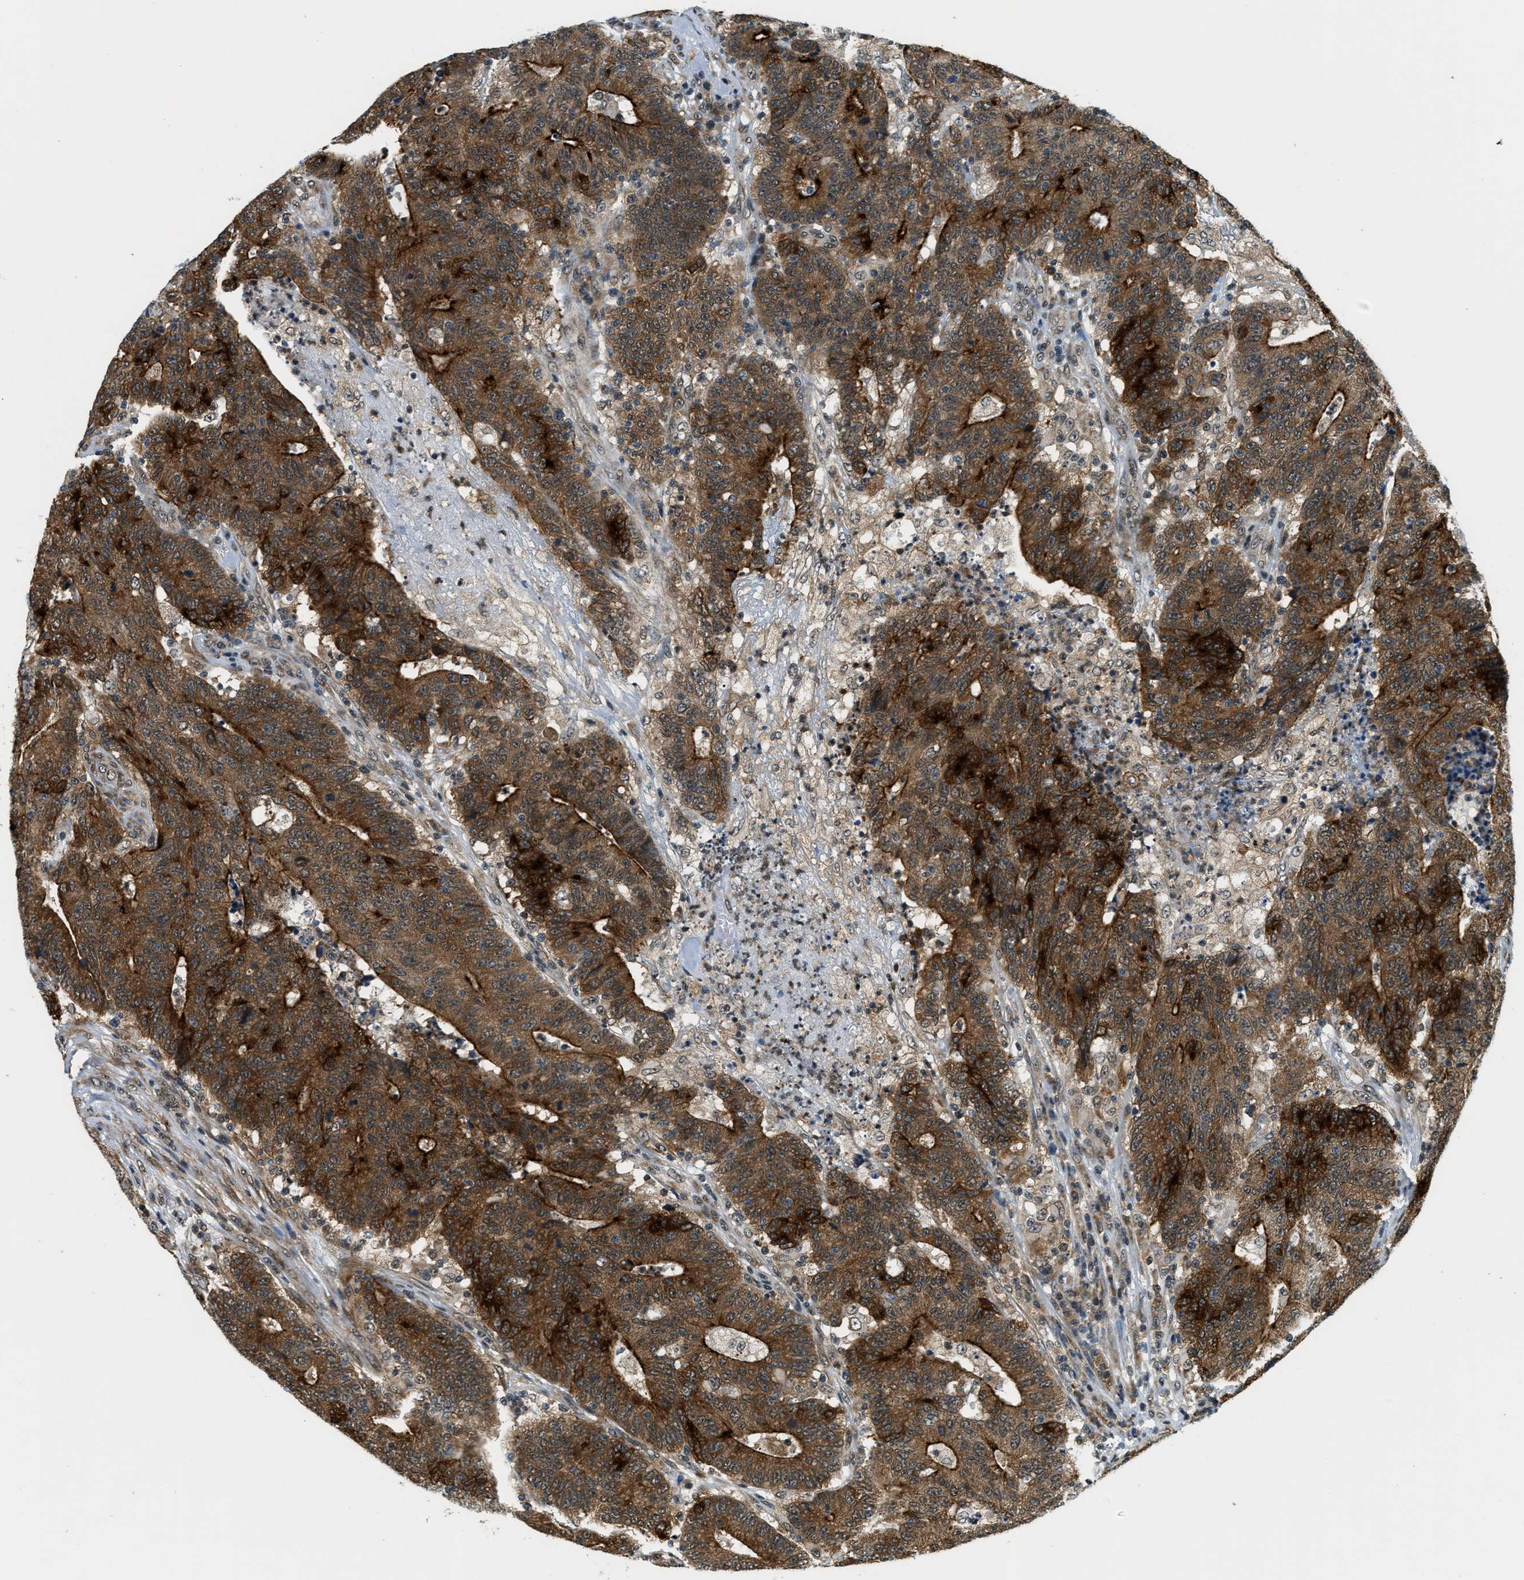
{"staining": {"intensity": "strong", "quantity": ">75%", "location": "cytoplasmic/membranous"}, "tissue": "colorectal cancer", "cell_type": "Tumor cells", "image_type": "cancer", "snomed": [{"axis": "morphology", "description": "Normal tissue, NOS"}, {"axis": "morphology", "description": "Adenocarcinoma, NOS"}, {"axis": "topography", "description": "Colon"}], "caption": "Immunohistochemistry micrograph of colorectal cancer (adenocarcinoma) stained for a protein (brown), which demonstrates high levels of strong cytoplasmic/membranous staining in approximately >75% of tumor cells.", "gene": "RAB11FIP1", "patient": {"sex": "female", "age": 75}}